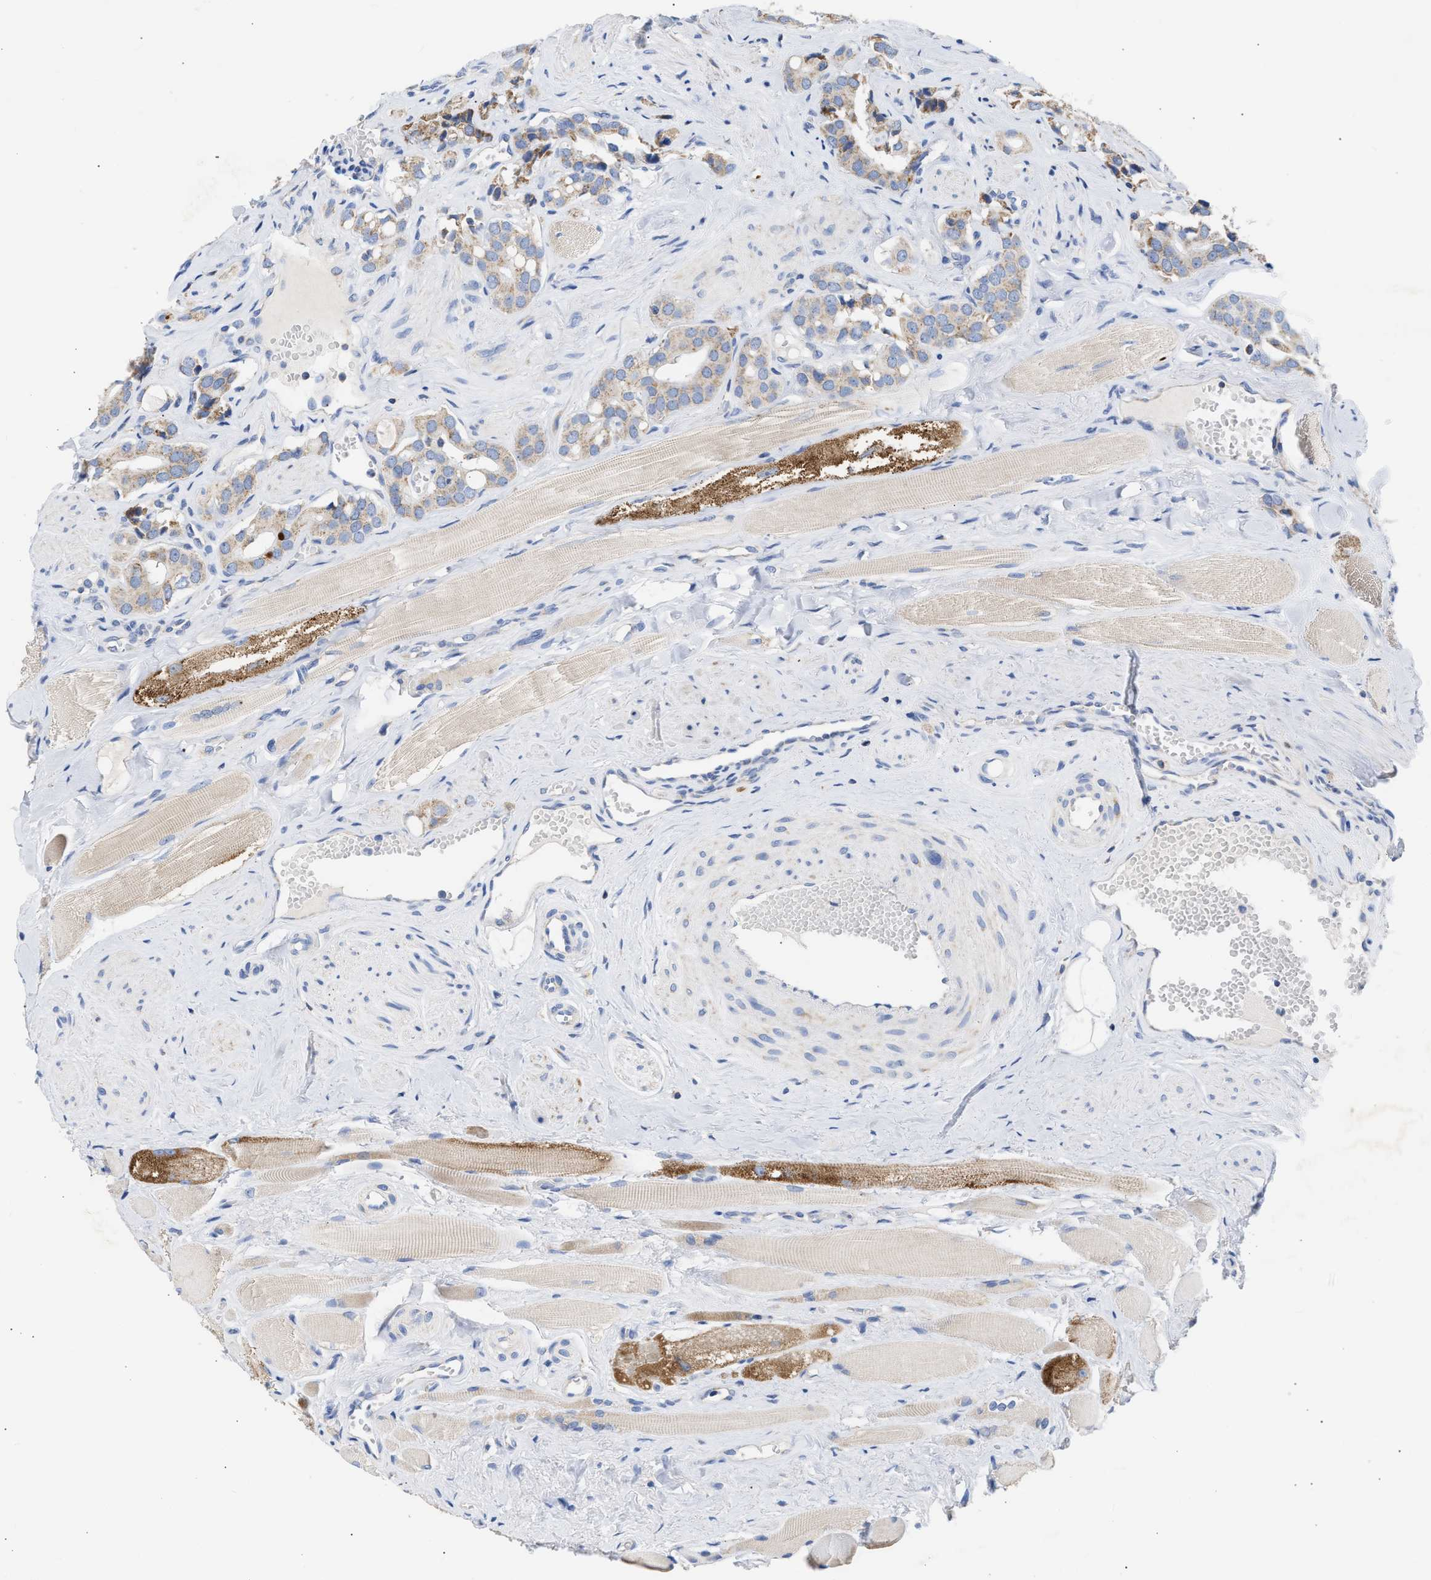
{"staining": {"intensity": "weak", "quantity": ">75%", "location": "cytoplasmic/membranous"}, "tissue": "prostate cancer", "cell_type": "Tumor cells", "image_type": "cancer", "snomed": [{"axis": "morphology", "description": "Adenocarcinoma, High grade"}, {"axis": "topography", "description": "Prostate"}], "caption": "Prostate cancer stained with a brown dye exhibits weak cytoplasmic/membranous positive positivity in about >75% of tumor cells.", "gene": "ACOT13", "patient": {"sex": "male", "age": 52}}